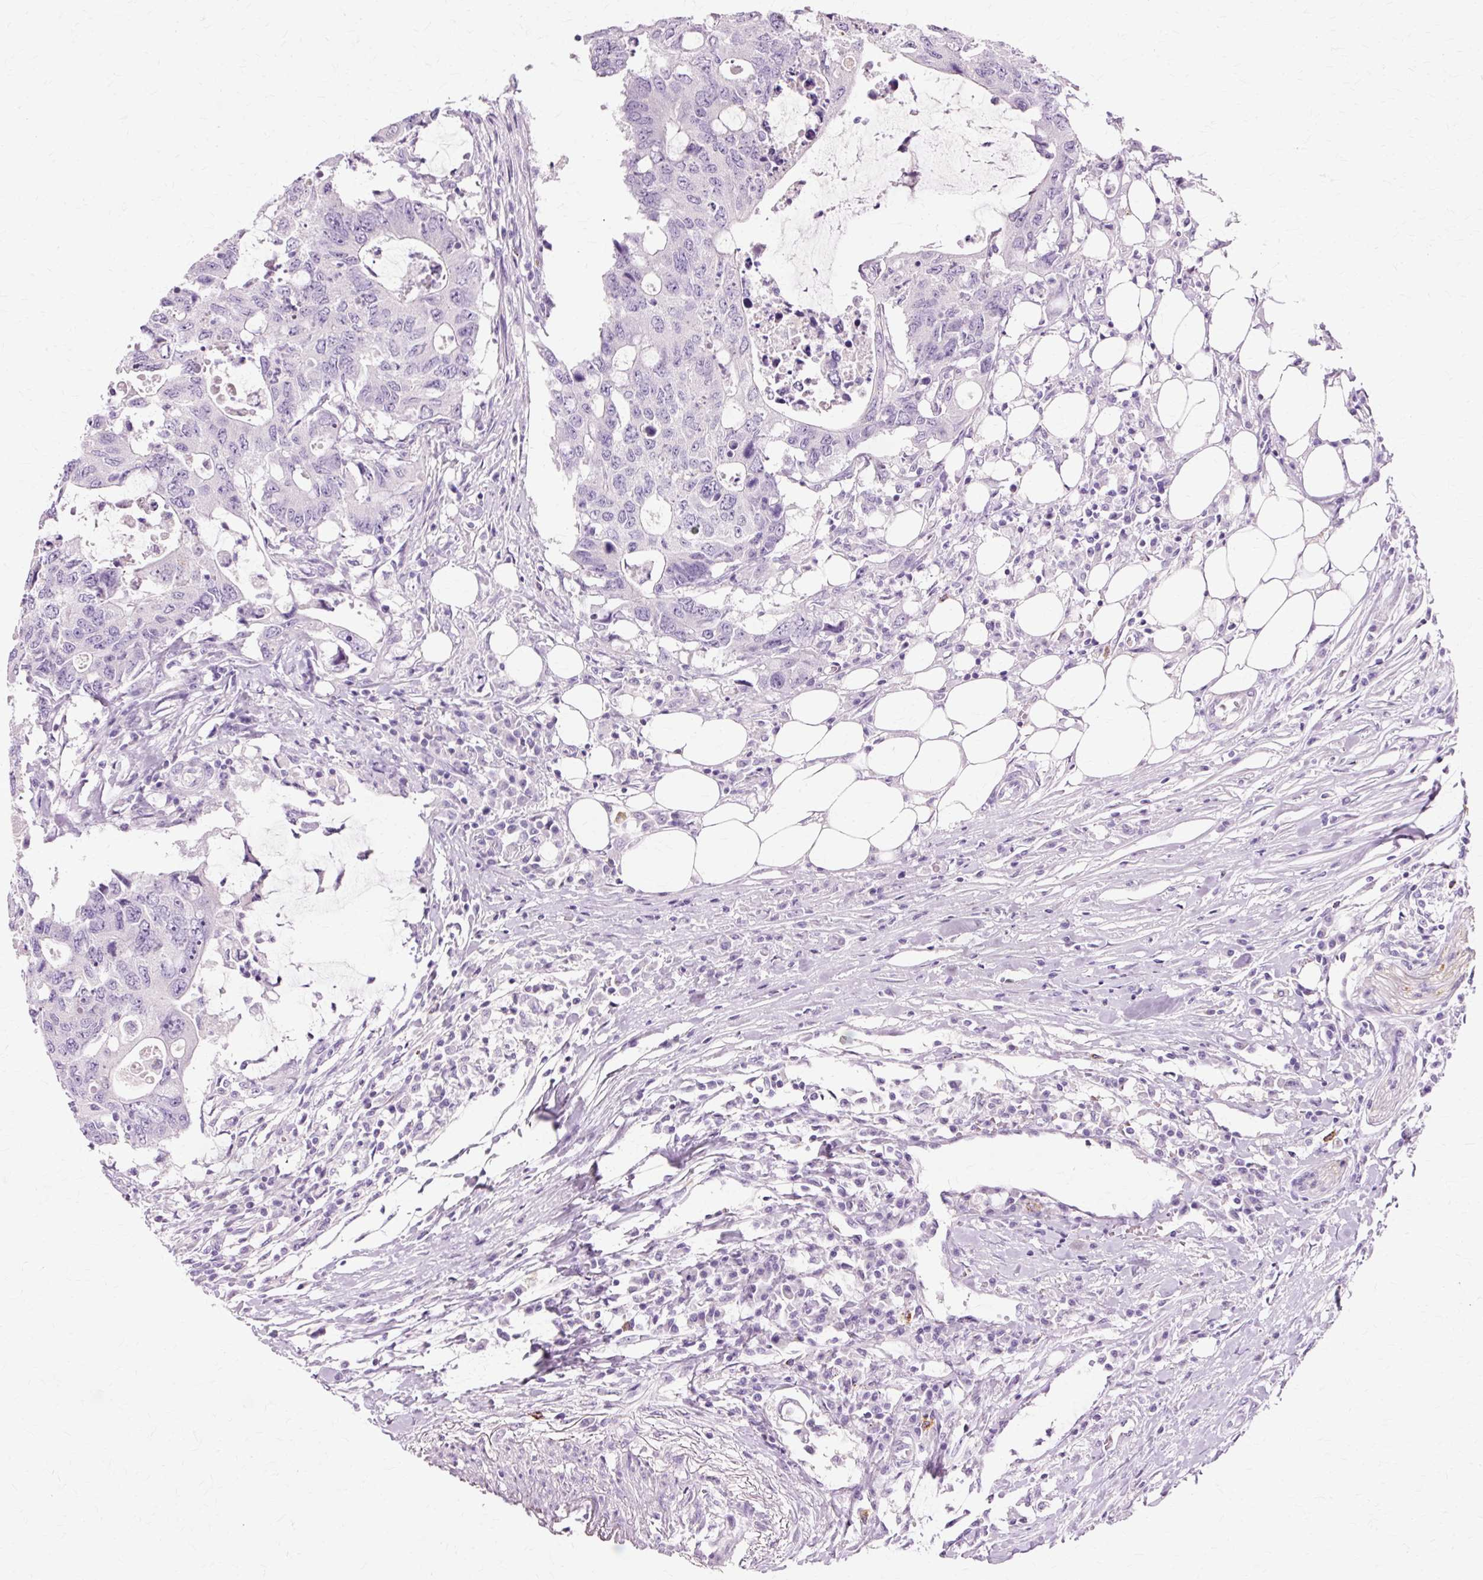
{"staining": {"intensity": "negative", "quantity": "none", "location": "none"}, "tissue": "colorectal cancer", "cell_type": "Tumor cells", "image_type": "cancer", "snomed": [{"axis": "morphology", "description": "Adenocarcinoma, NOS"}, {"axis": "topography", "description": "Colon"}], "caption": "The micrograph exhibits no staining of tumor cells in colorectal adenocarcinoma.", "gene": "VN1R2", "patient": {"sex": "male", "age": 71}}